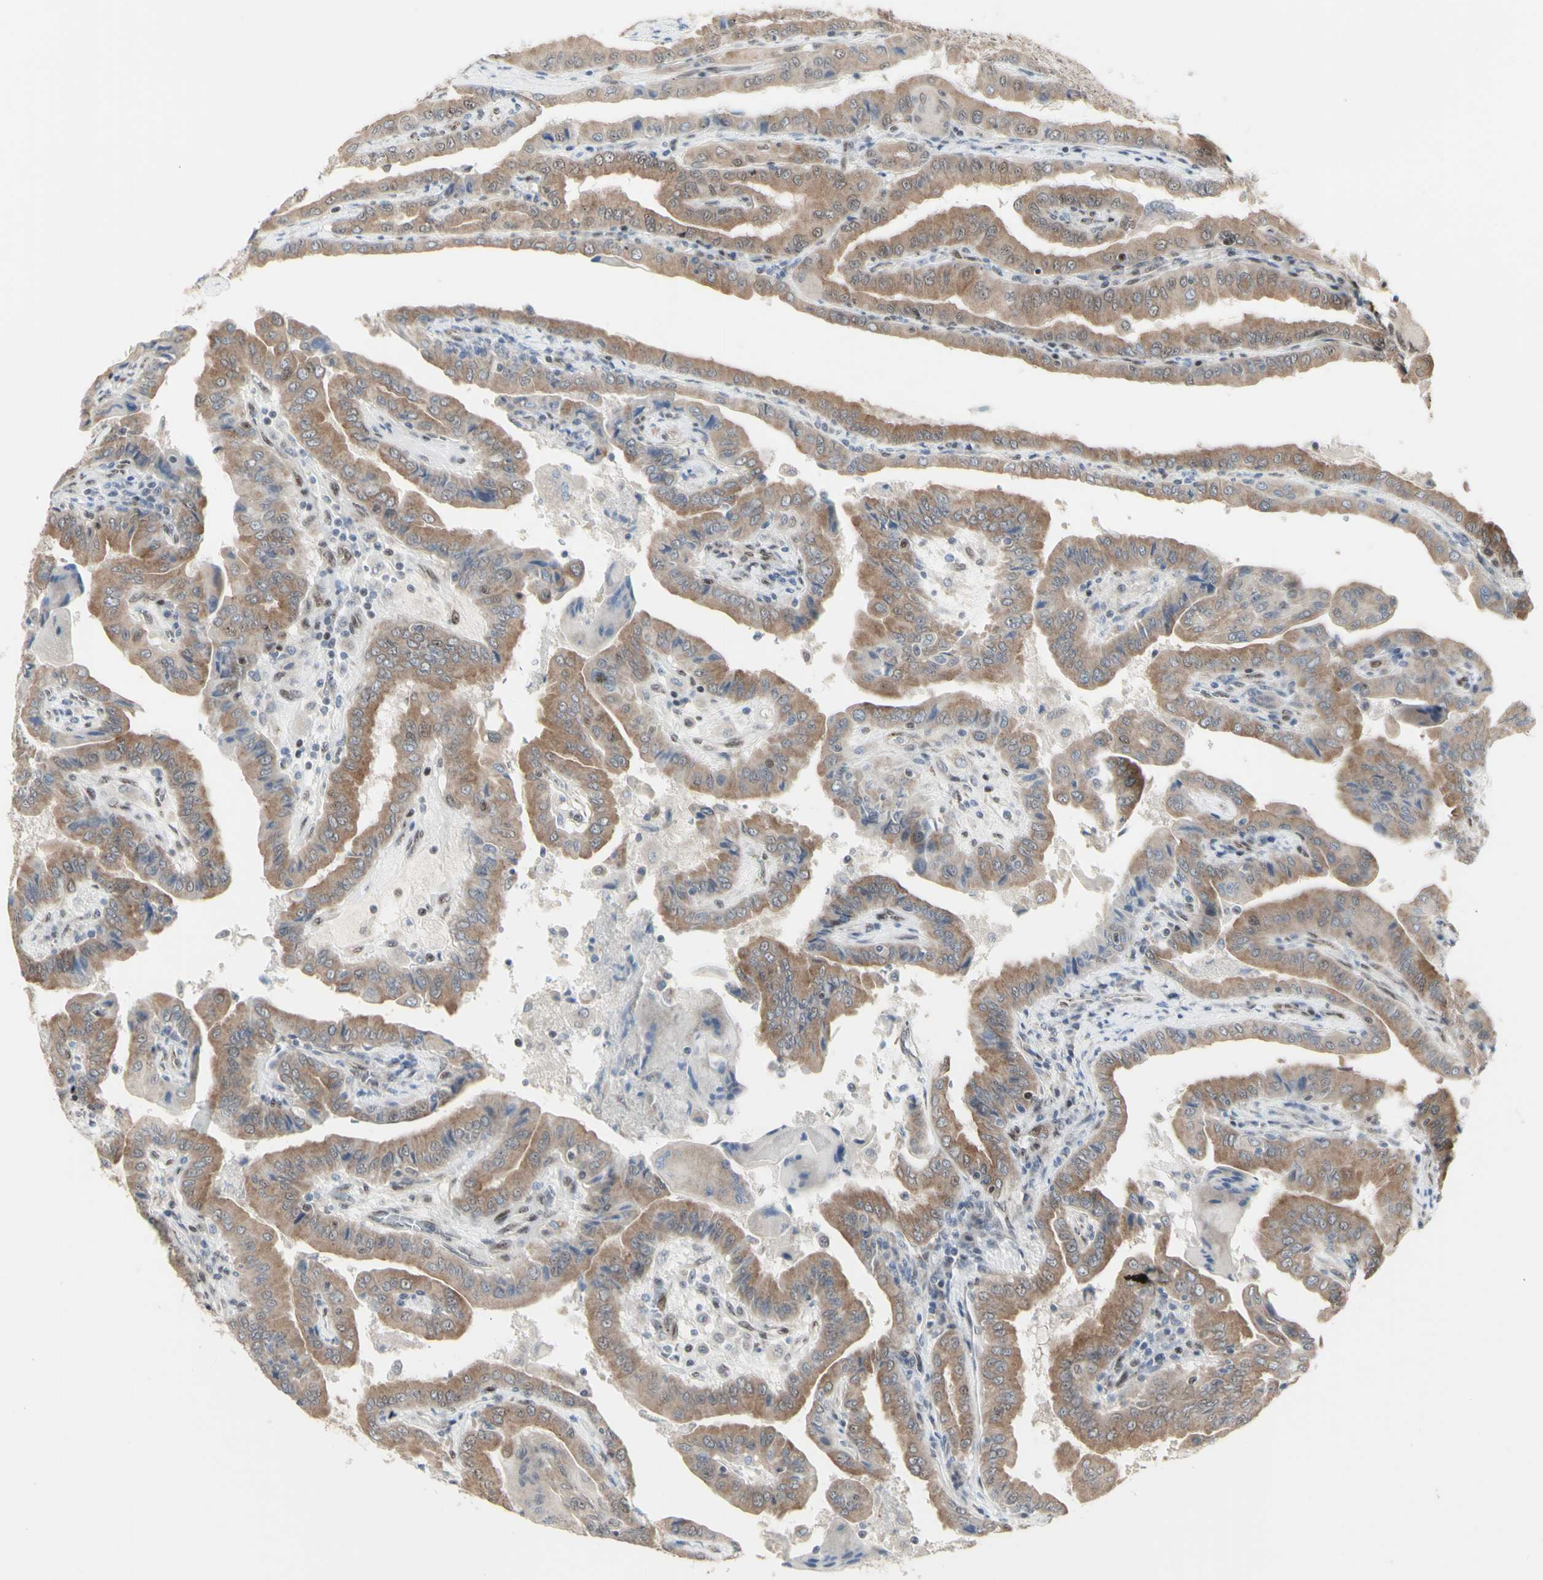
{"staining": {"intensity": "moderate", "quantity": ">75%", "location": "cytoplasmic/membranous"}, "tissue": "thyroid cancer", "cell_type": "Tumor cells", "image_type": "cancer", "snomed": [{"axis": "morphology", "description": "Papillary adenocarcinoma, NOS"}, {"axis": "topography", "description": "Thyroid gland"}], "caption": "Tumor cells demonstrate moderate cytoplasmic/membranous positivity in about >75% of cells in thyroid papillary adenocarcinoma.", "gene": "DHRS7B", "patient": {"sex": "male", "age": 33}}